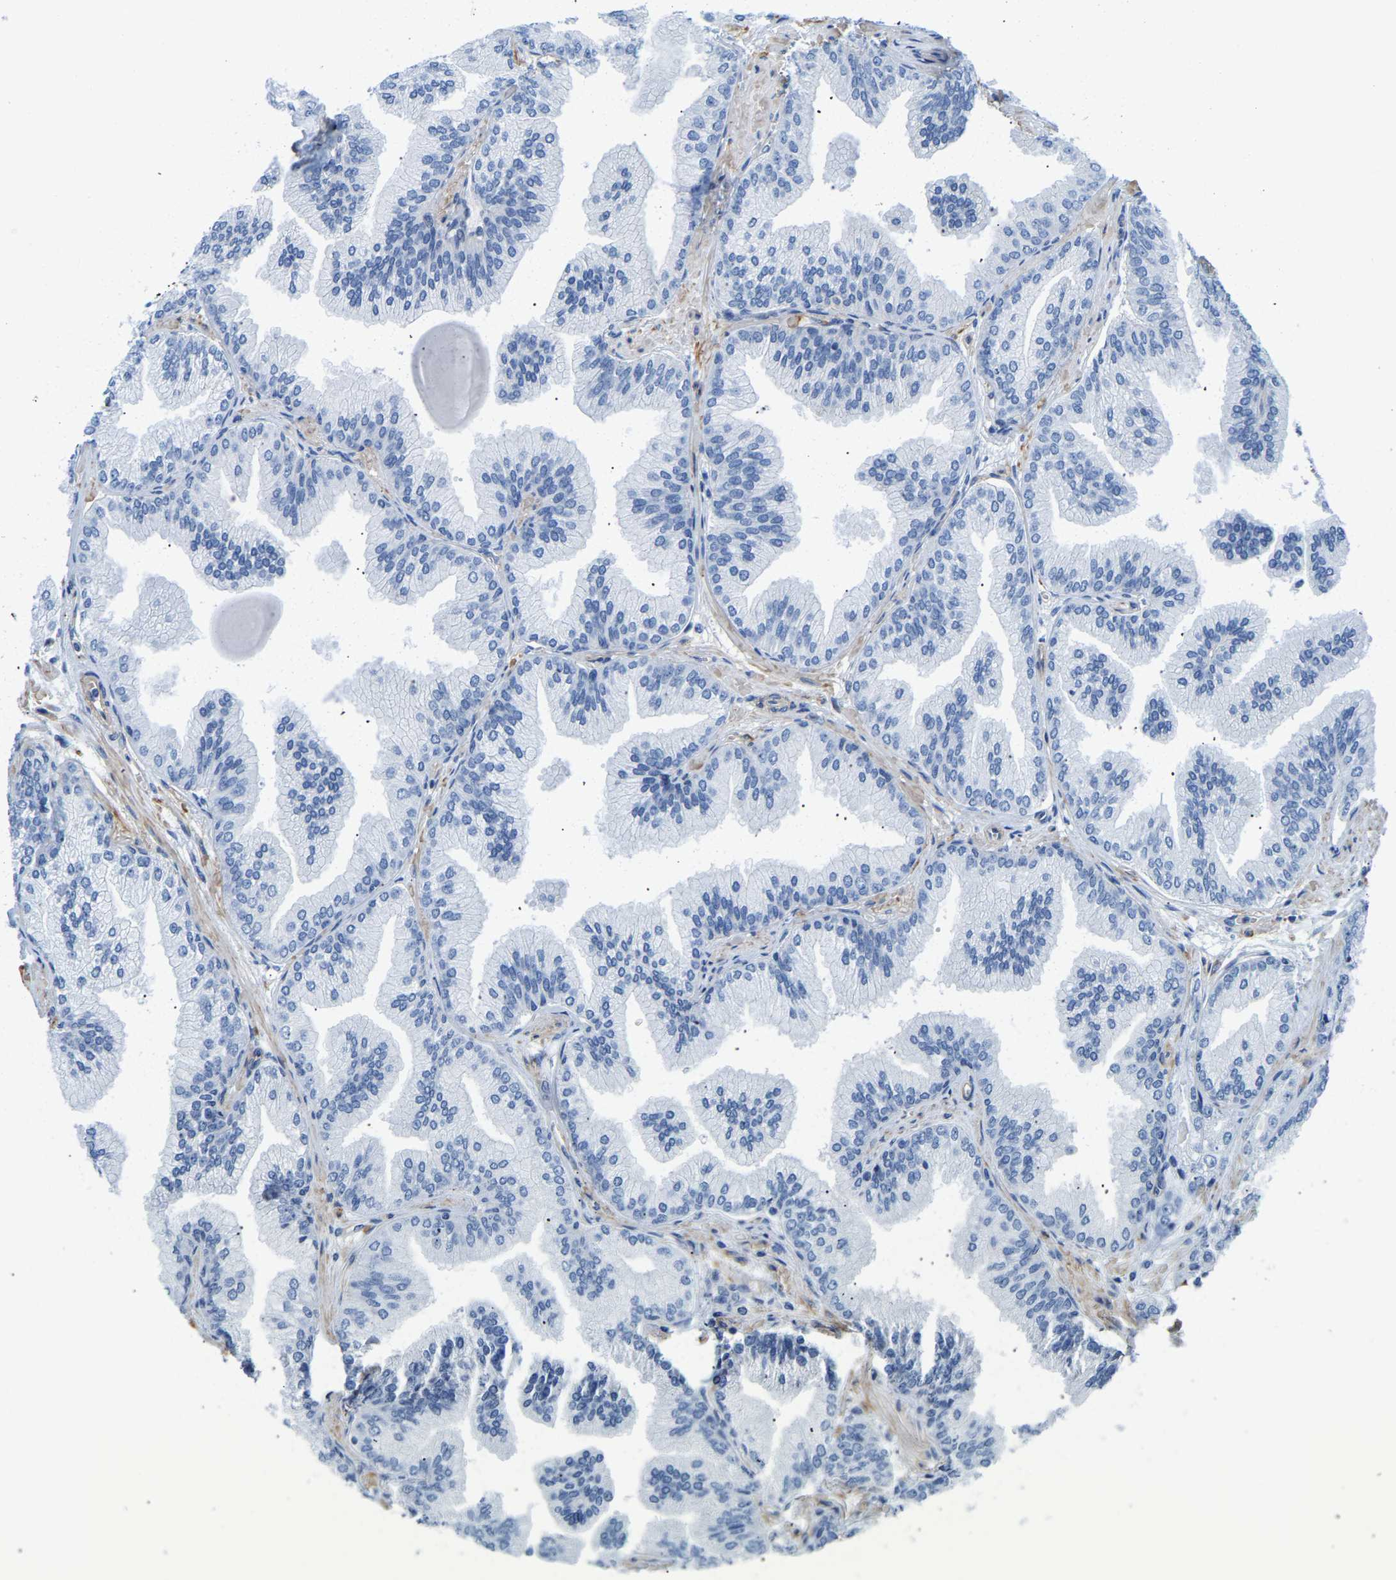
{"staining": {"intensity": "negative", "quantity": "none", "location": "none"}, "tissue": "prostate cancer", "cell_type": "Tumor cells", "image_type": "cancer", "snomed": [{"axis": "morphology", "description": "Adenocarcinoma, Low grade"}, {"axis": "topography", "description": "Prostate"}], "caption": "Immunohistochemical staining of prostate cancer shows no significant positivity in tumor cells.", "gene": "UPK3A", "patient": {"sex": "male", "age": 52}}